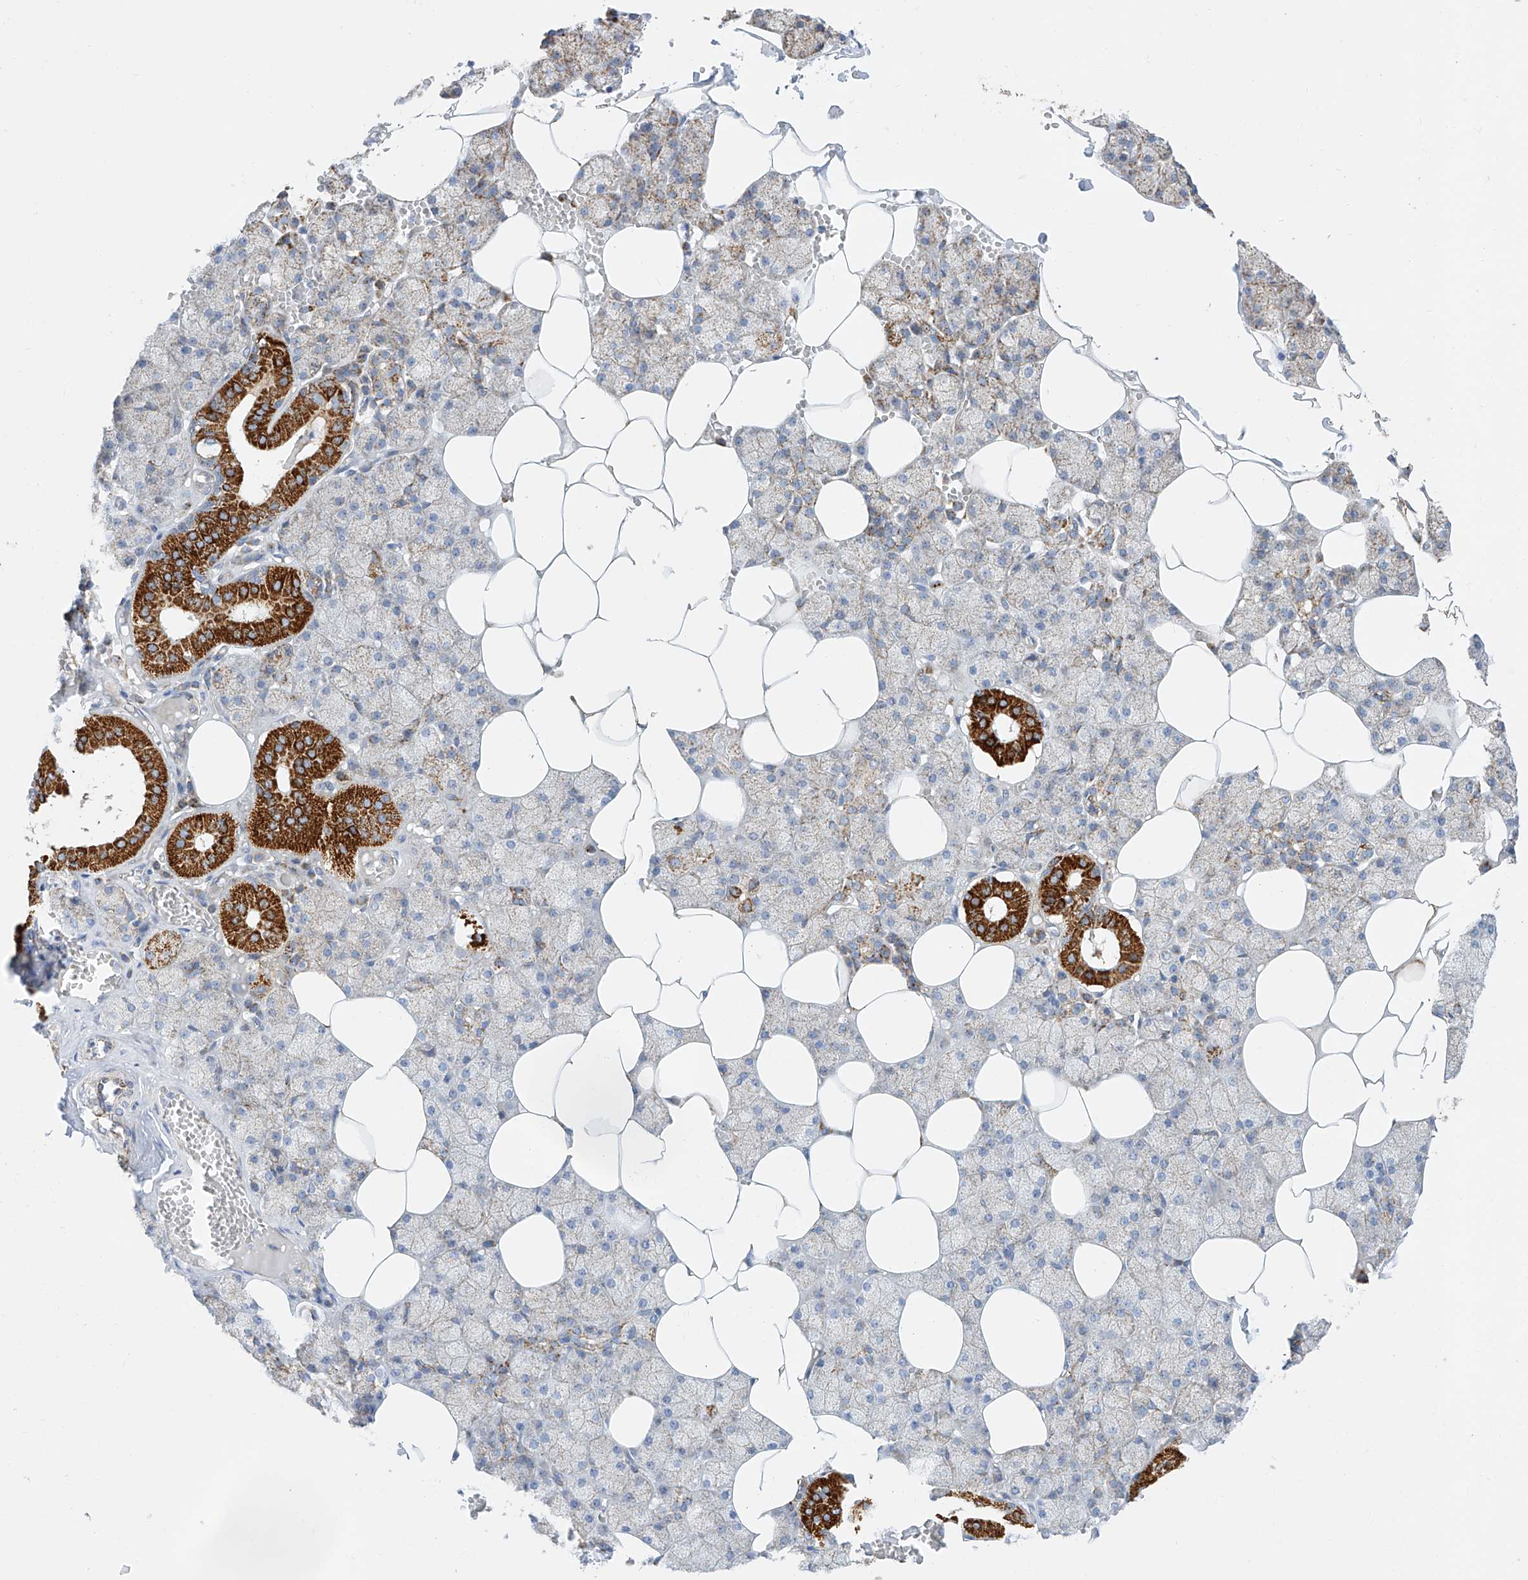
{"staining": {"intensity": "strong", "quantity": "<25%", "location": "cytoplasmic/membranous"}, "tissue": "salivary gland", "cell_type": "Glandular cells", "image_type": "normal", "snomed": [{"axis": "morphology", "description": "Normal tissue, NOS"}, {"axis": "topography", "description": "Salivary gland"}], "caption": "This histopathology image reveals immunohistochemistry staining of unremarkable salivary gland, with medium strong cytoplasmic/membranous positivity in approximately <25% of glandular cells.", "gene": "CST9", "patient": {"sex": "male", "age": 62}}